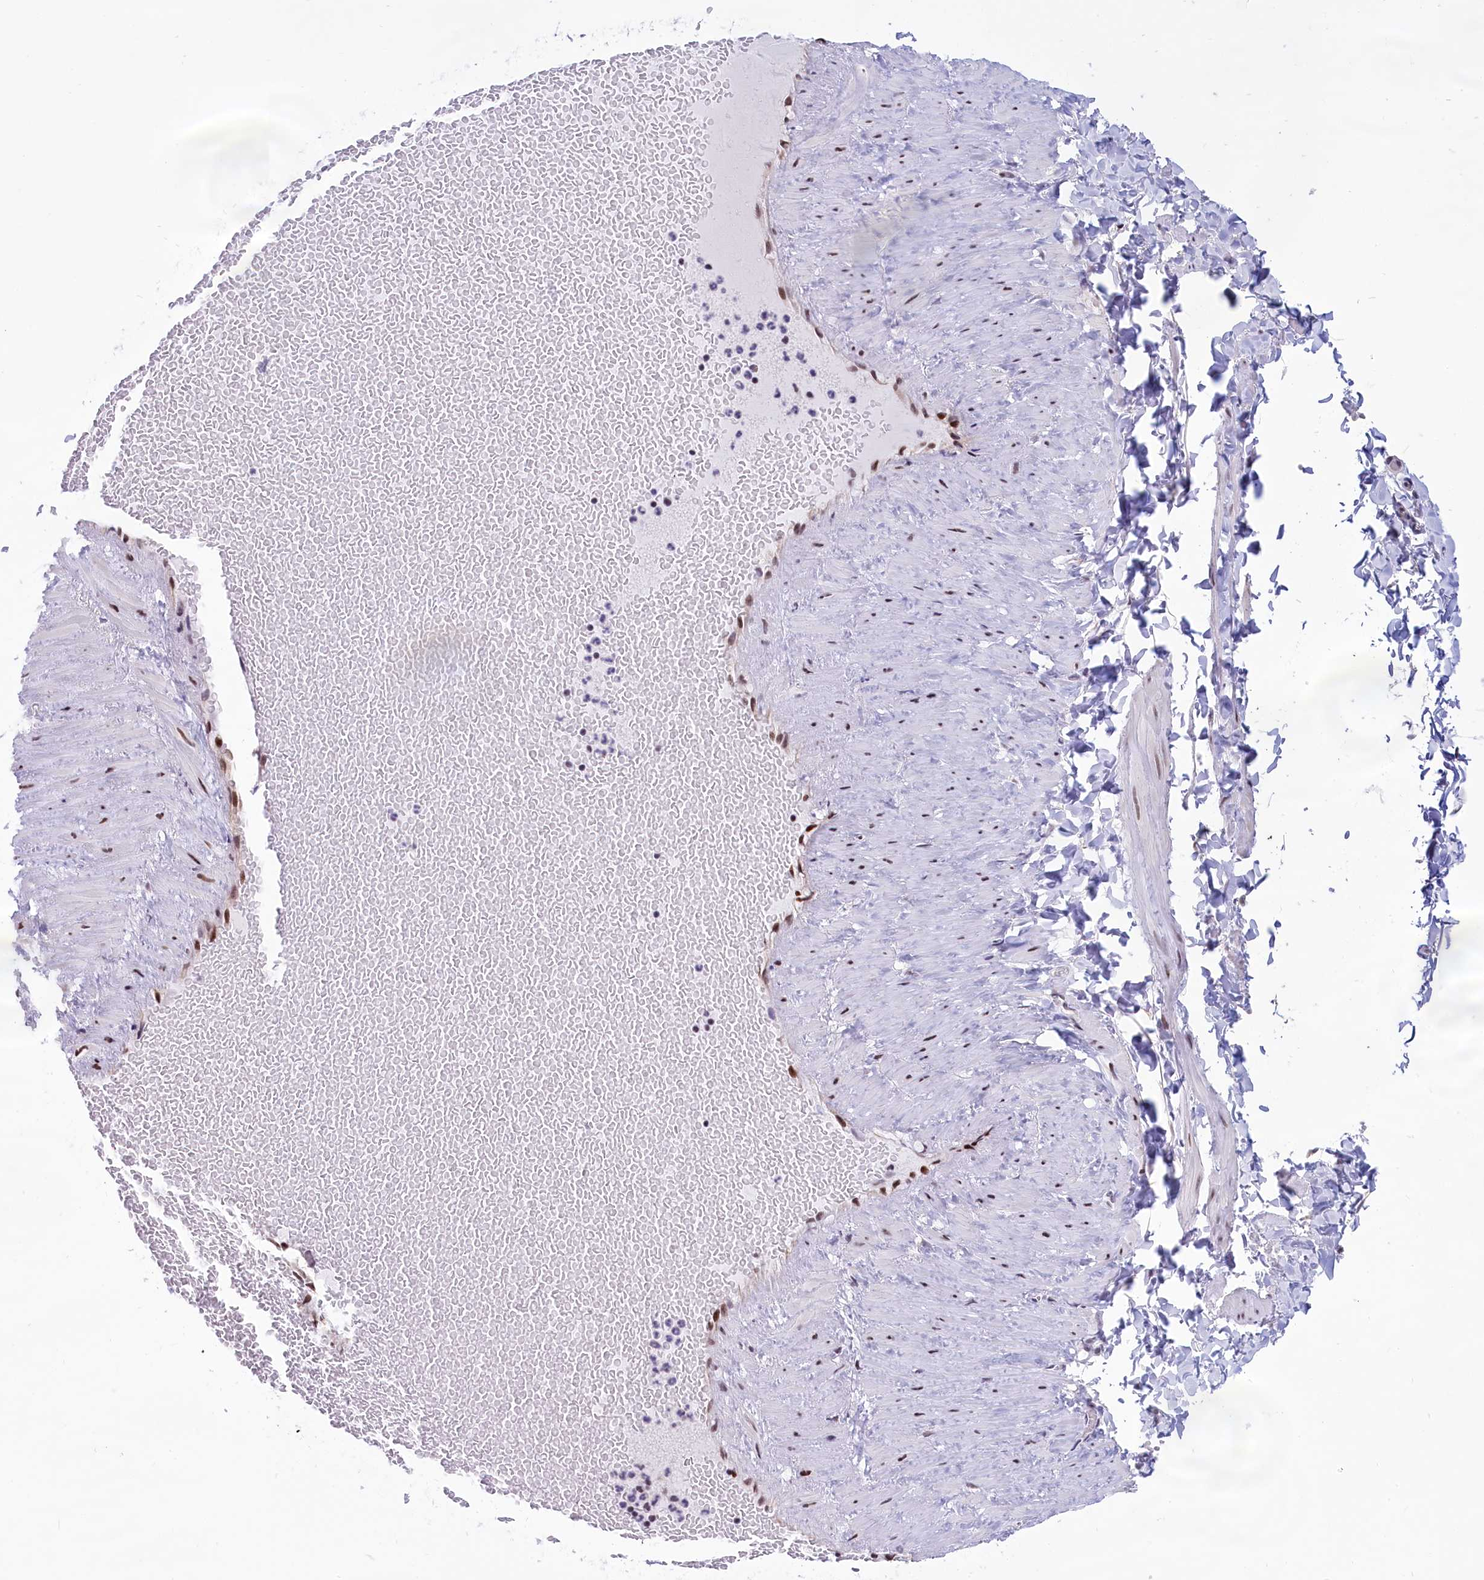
{"staining": {"intensity": "negative", "quantity": "none", "location": "none"}, "tissue": "adipose tissue", "cell_type": "Adipocytes", "image_type": "normal", "snomed": [{"axis": "morphology", "description": "Normal tissue, NOS"}, {"axis": "topography", "description": "Adipose tissue"}, {"axis": "topography", "description": "Vascular tissue"}, {"axis": "topography", "description": "Peripheral nerve tissue"}], "caption": "The photomicrograph exhibits no significant expression in adipocytes of adipose tissue.", "gene": "SPIRE2", "patient": {"sex": "male", "age": 25}}